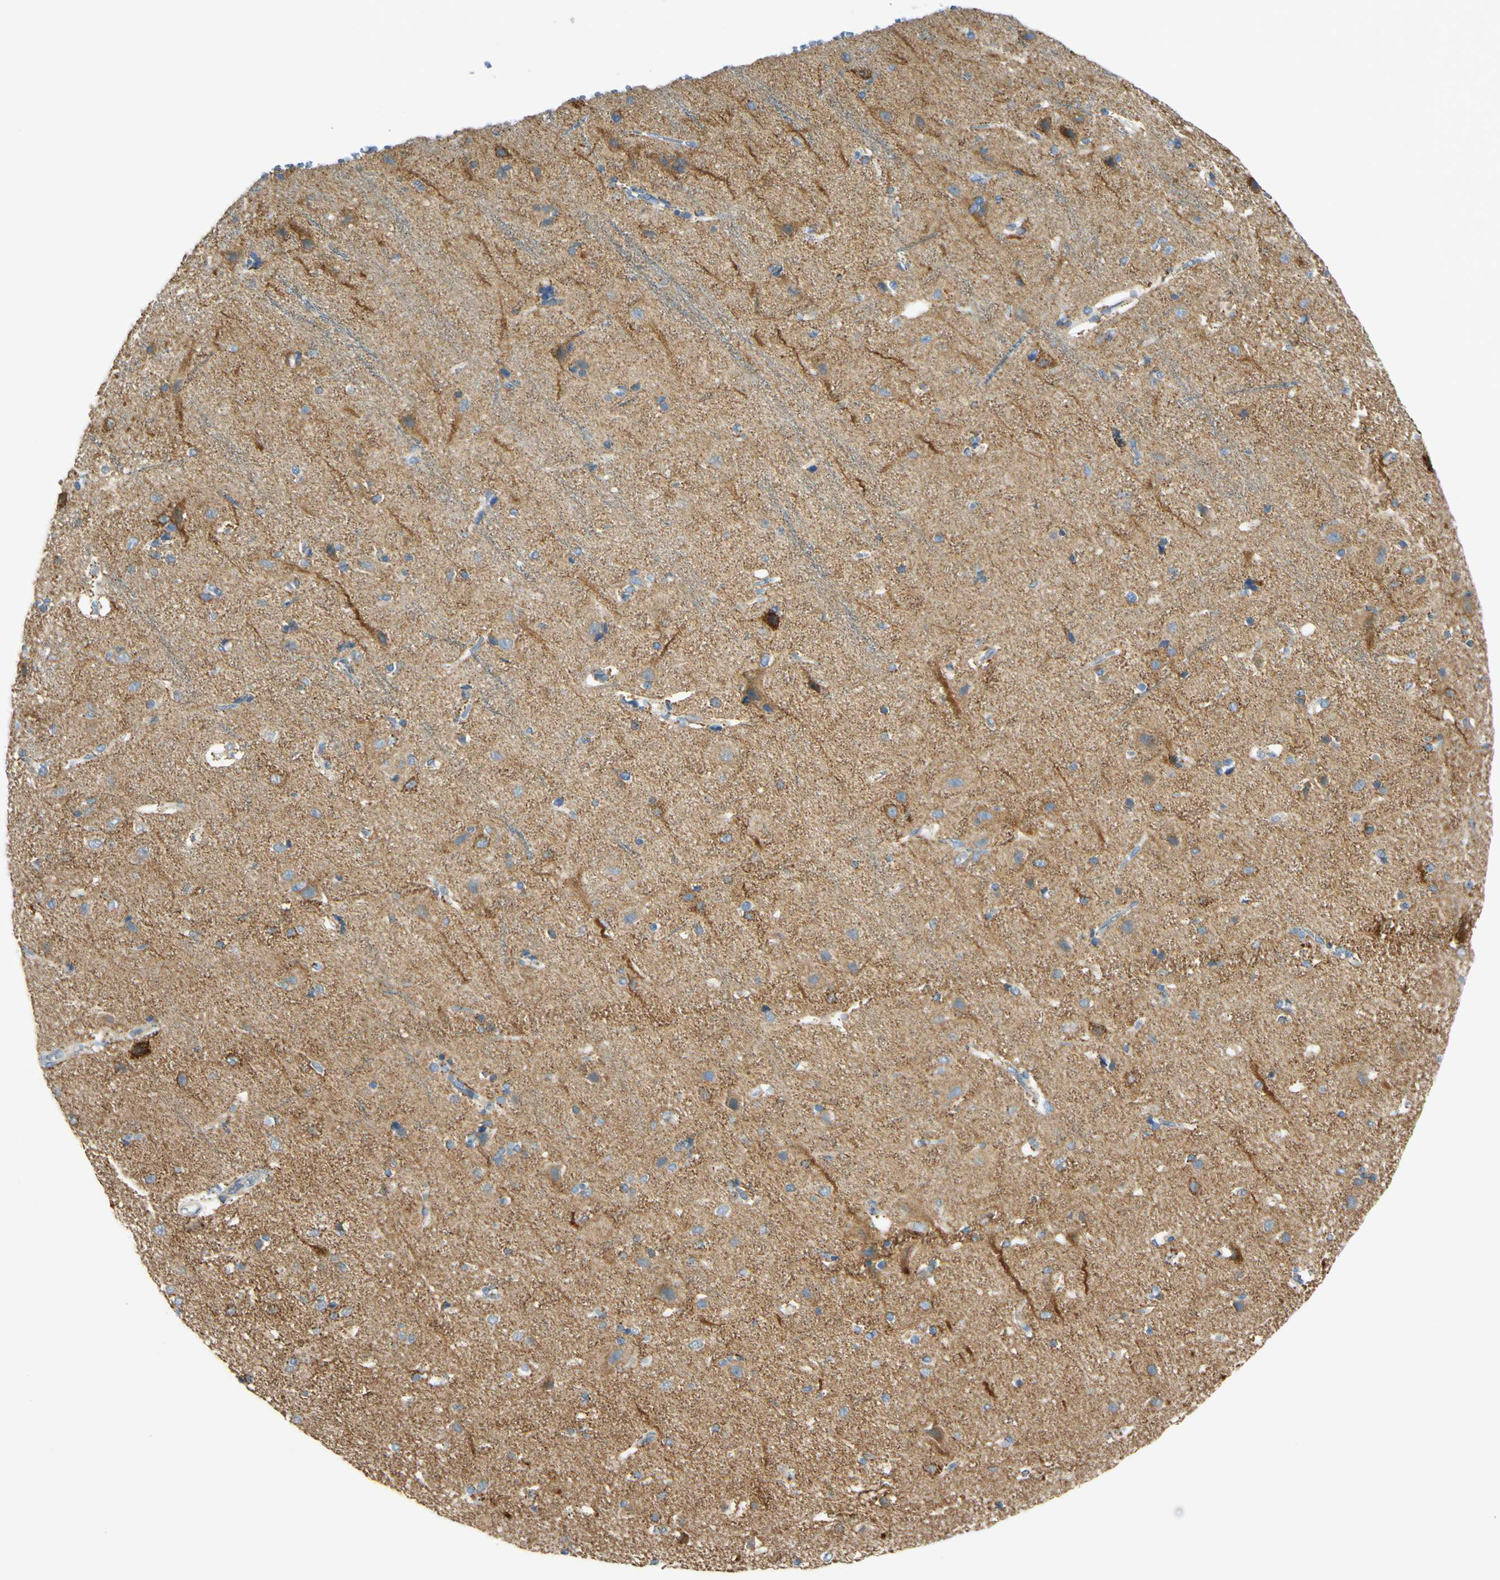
{"staining": {"intensity": "negative", "quantity": "none", "location": "none"}, "tissue": "cerebral cortex", "cell_type": "Endothelial cells", "image_type": "normal", "snomed": [{"axis": "morphology", "description": "Normal tissue, NOS"}, {"axis": "topography", "description": "Cerebral cortex"}], "caption": "The photomicrograph exhibits no significant staining in endothelial cells of cerebral cortex. Brightfield microscopy of IHC stained with DAB (3,3'-diaminobenzidine) (brown) and hematoxylin (blue), captured at high magnification.", "gene": "GALNT5", "patient": {"sex": "female", "age": 54}}